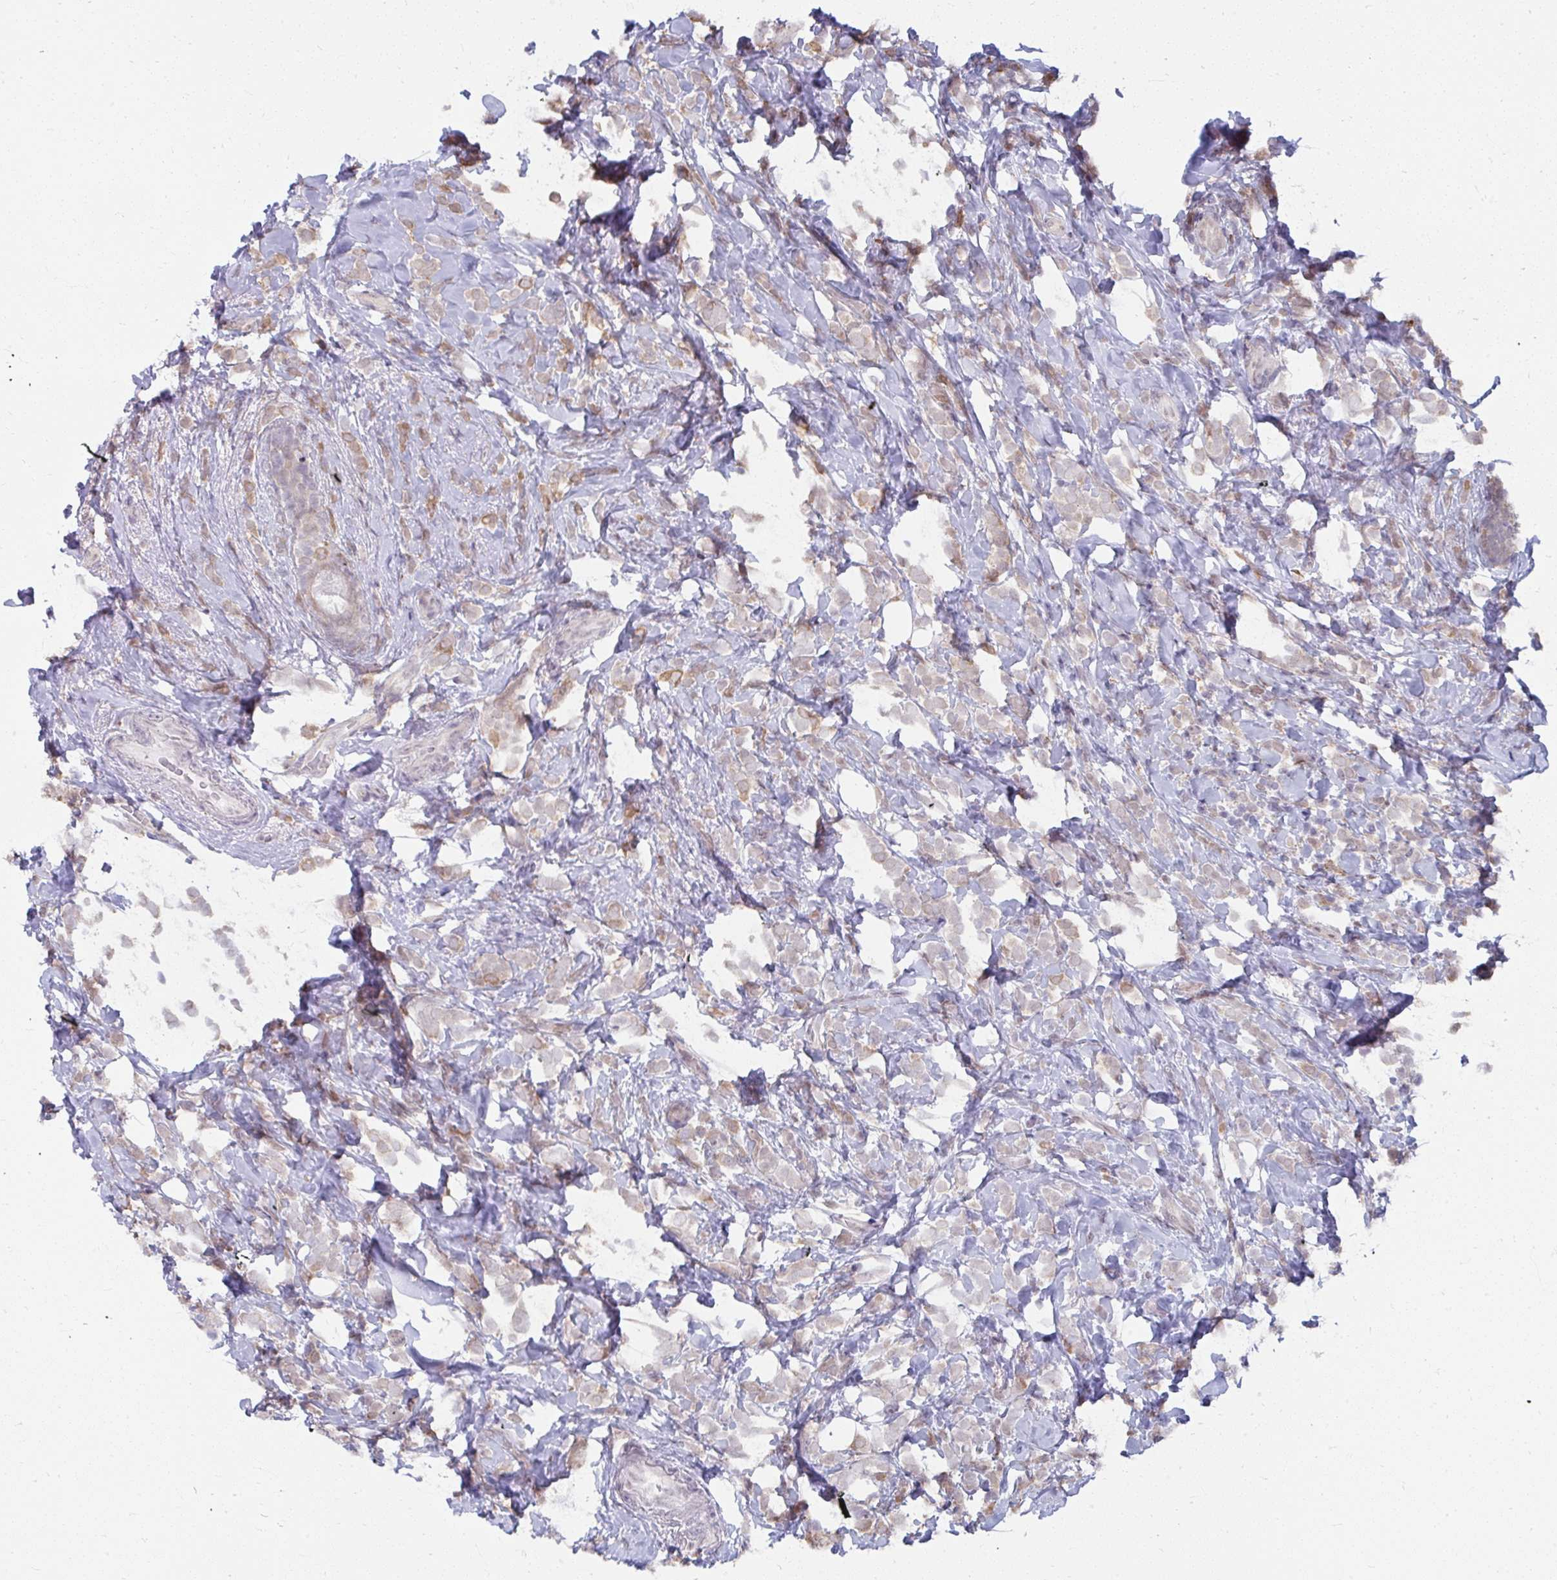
{"staining": {"intensity": "weak", "quantity": "25%-75%", "location": "cytoplasmic/membranous"}, "tissue": "breast cancer", "cell_type": "Tumor cells", "image_type": "cancer", "snomed": [{"axis": "morphology", "description": "Lobular carcinoma"}, {"axis": "topography", "description": "Breast"}], "caption": "The histopathology image demonstrates a brown stain indicating the presence of a protein in the cytoplasmic/membranous of tumor cells in breast cancer. (DAB (3,3'-diaminobenzidine) IHC with brightfield microscopy, high magnification).", "gene": "NMNAT1", "patient": {"sex": "female", "age": 49}}